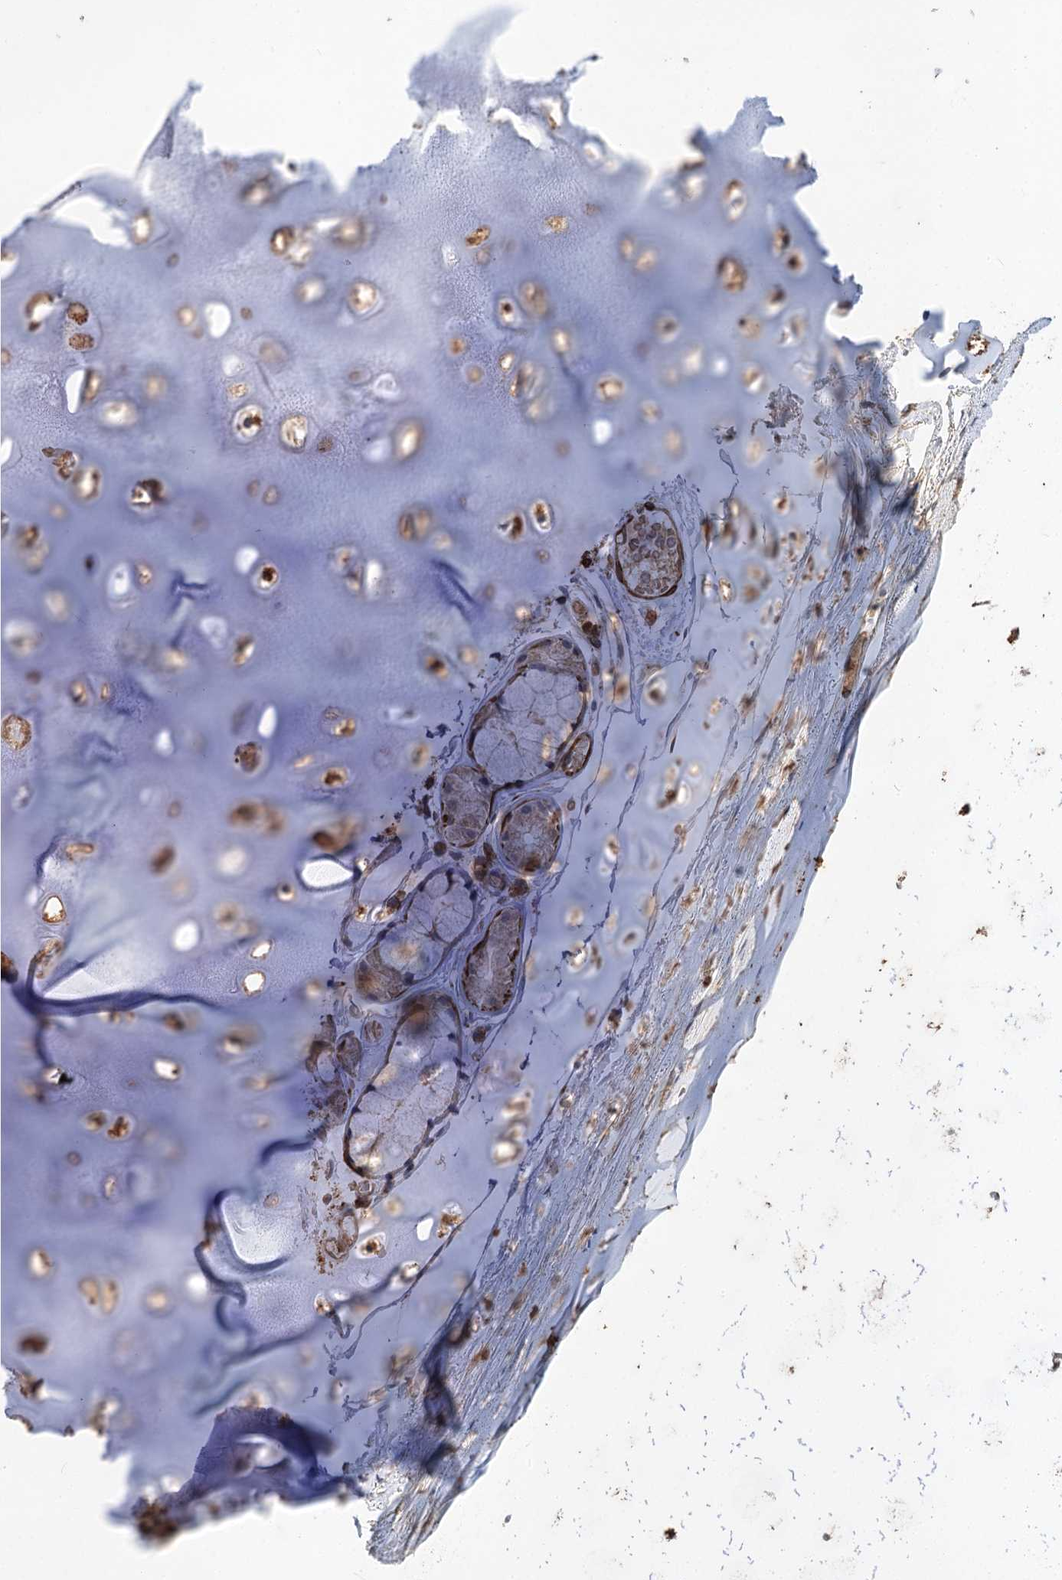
{"staining": {"intensity": "weak", "quantity": ">75%", "location": "cytoplasmic/membranous"}, "tissue": "adipose tissue", "cell_type": "Adipocytes", "image_type": "normal", "snomed": [{"axis": "morphology", "description": "Normal tissue, NOS"}, {"axis": "topography", "description": "Lymph node"}, {"axis": "topography", "description": "Bronchus"}], "caption": "A high-resolution histopathology image shows IHC staining of unremarkable adipose tissue, which displays weak cytoplasmic/membranous positivity in about >75% of adipocytes. The protein is stained brown, and the nuclei are stained in blue (DAB IHC with brightfield microscopy, high magnification).", "gene": "FBXW8", "patient": {"sex": "male", "age": 63}}